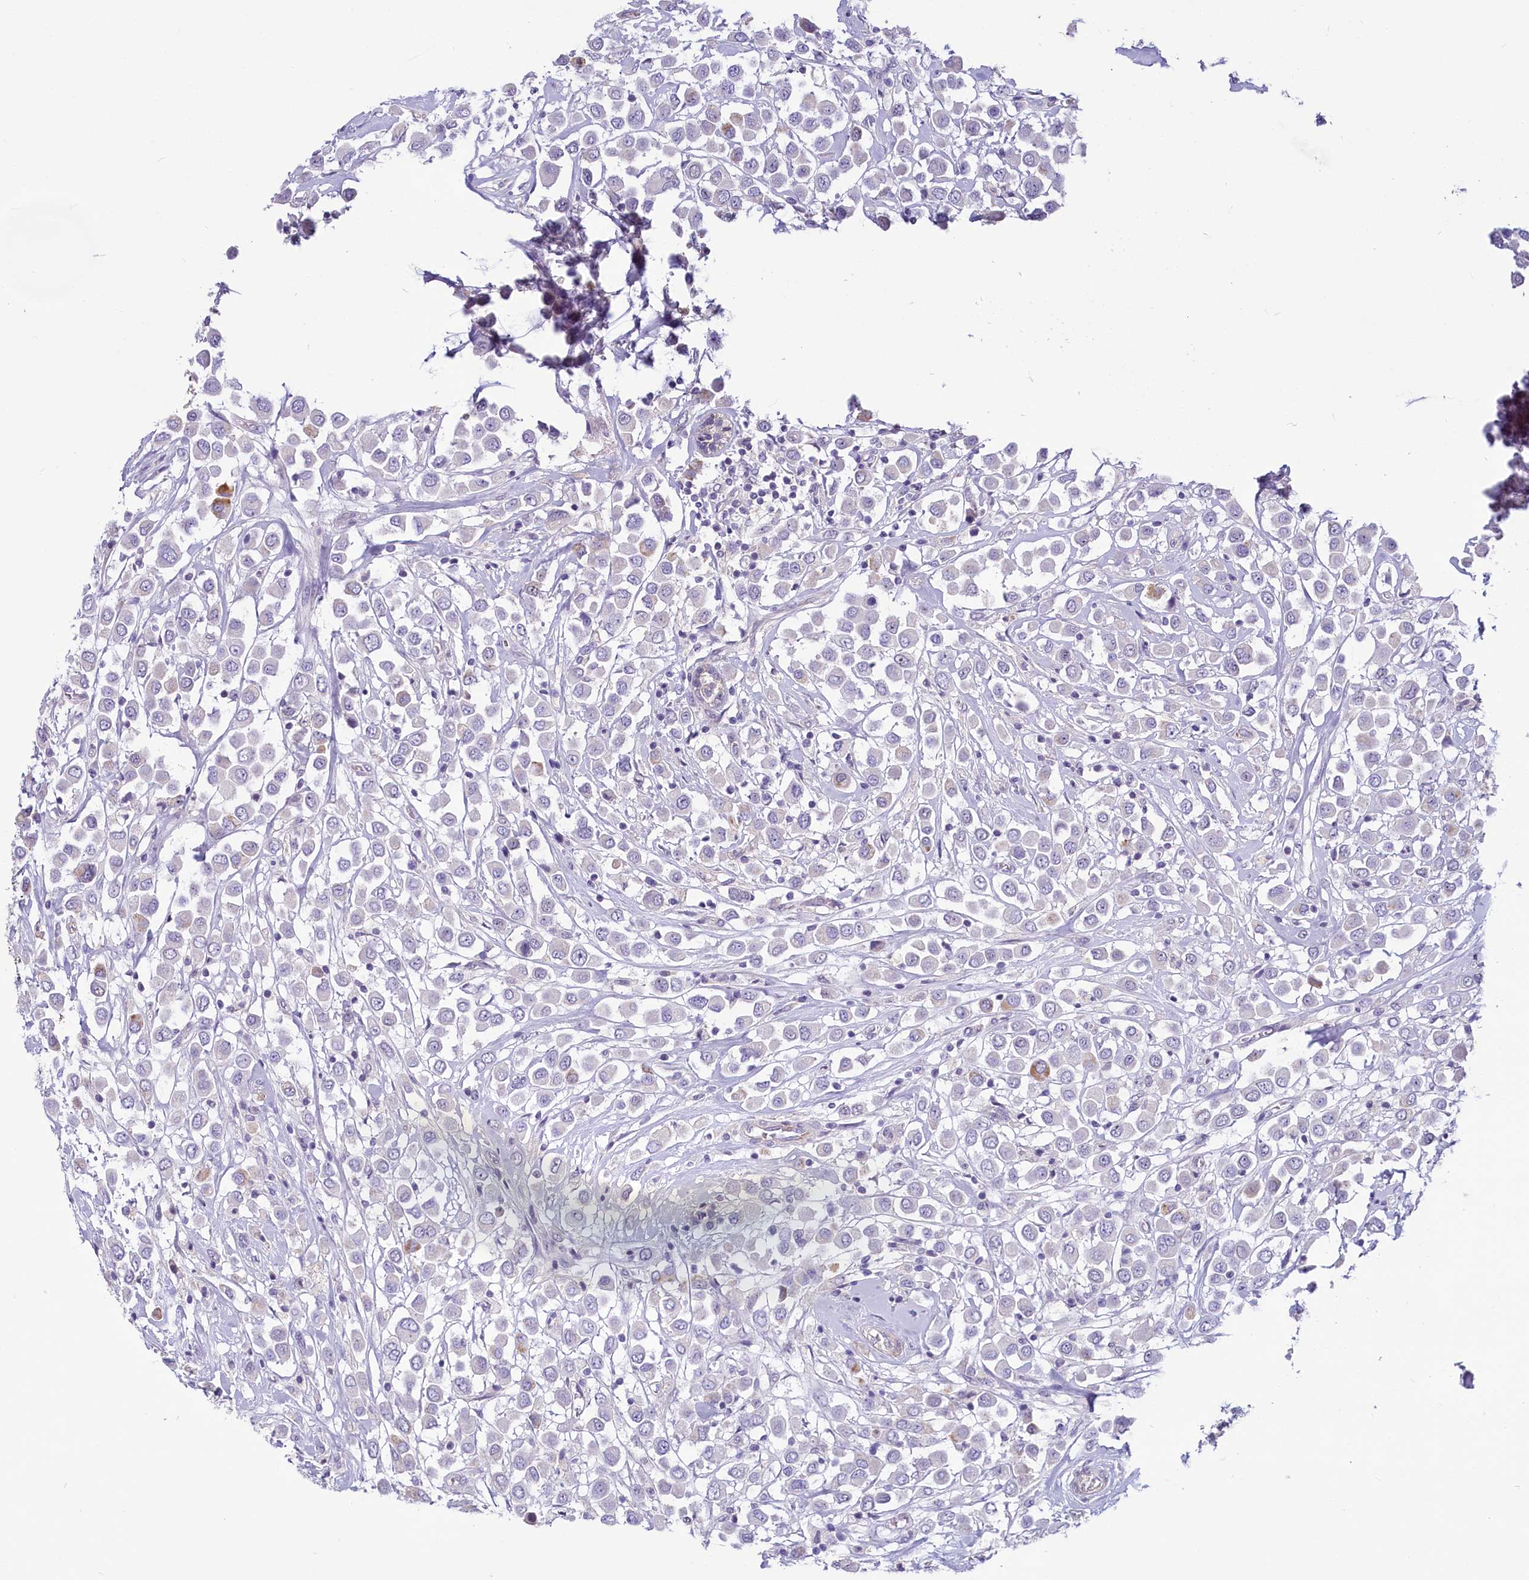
{"staining": {"intensity": "negative", "quantity": "none", "location": "none"}, "tissue": "breast cancer", "cell_type": "Tumor cells", "image_type": "cancer", "snomed": [{"axis": "morphology", "description": "Duct carcinoma"}, {"axis": "topography", "description": "Breast"}], "caption": "Intraductal carcinoma (breast) was stained to show a protein in brown. There is no significant staining in tumor cells.", "gene": "PROCR", "patient": {"sex": "female", "age": 61}}